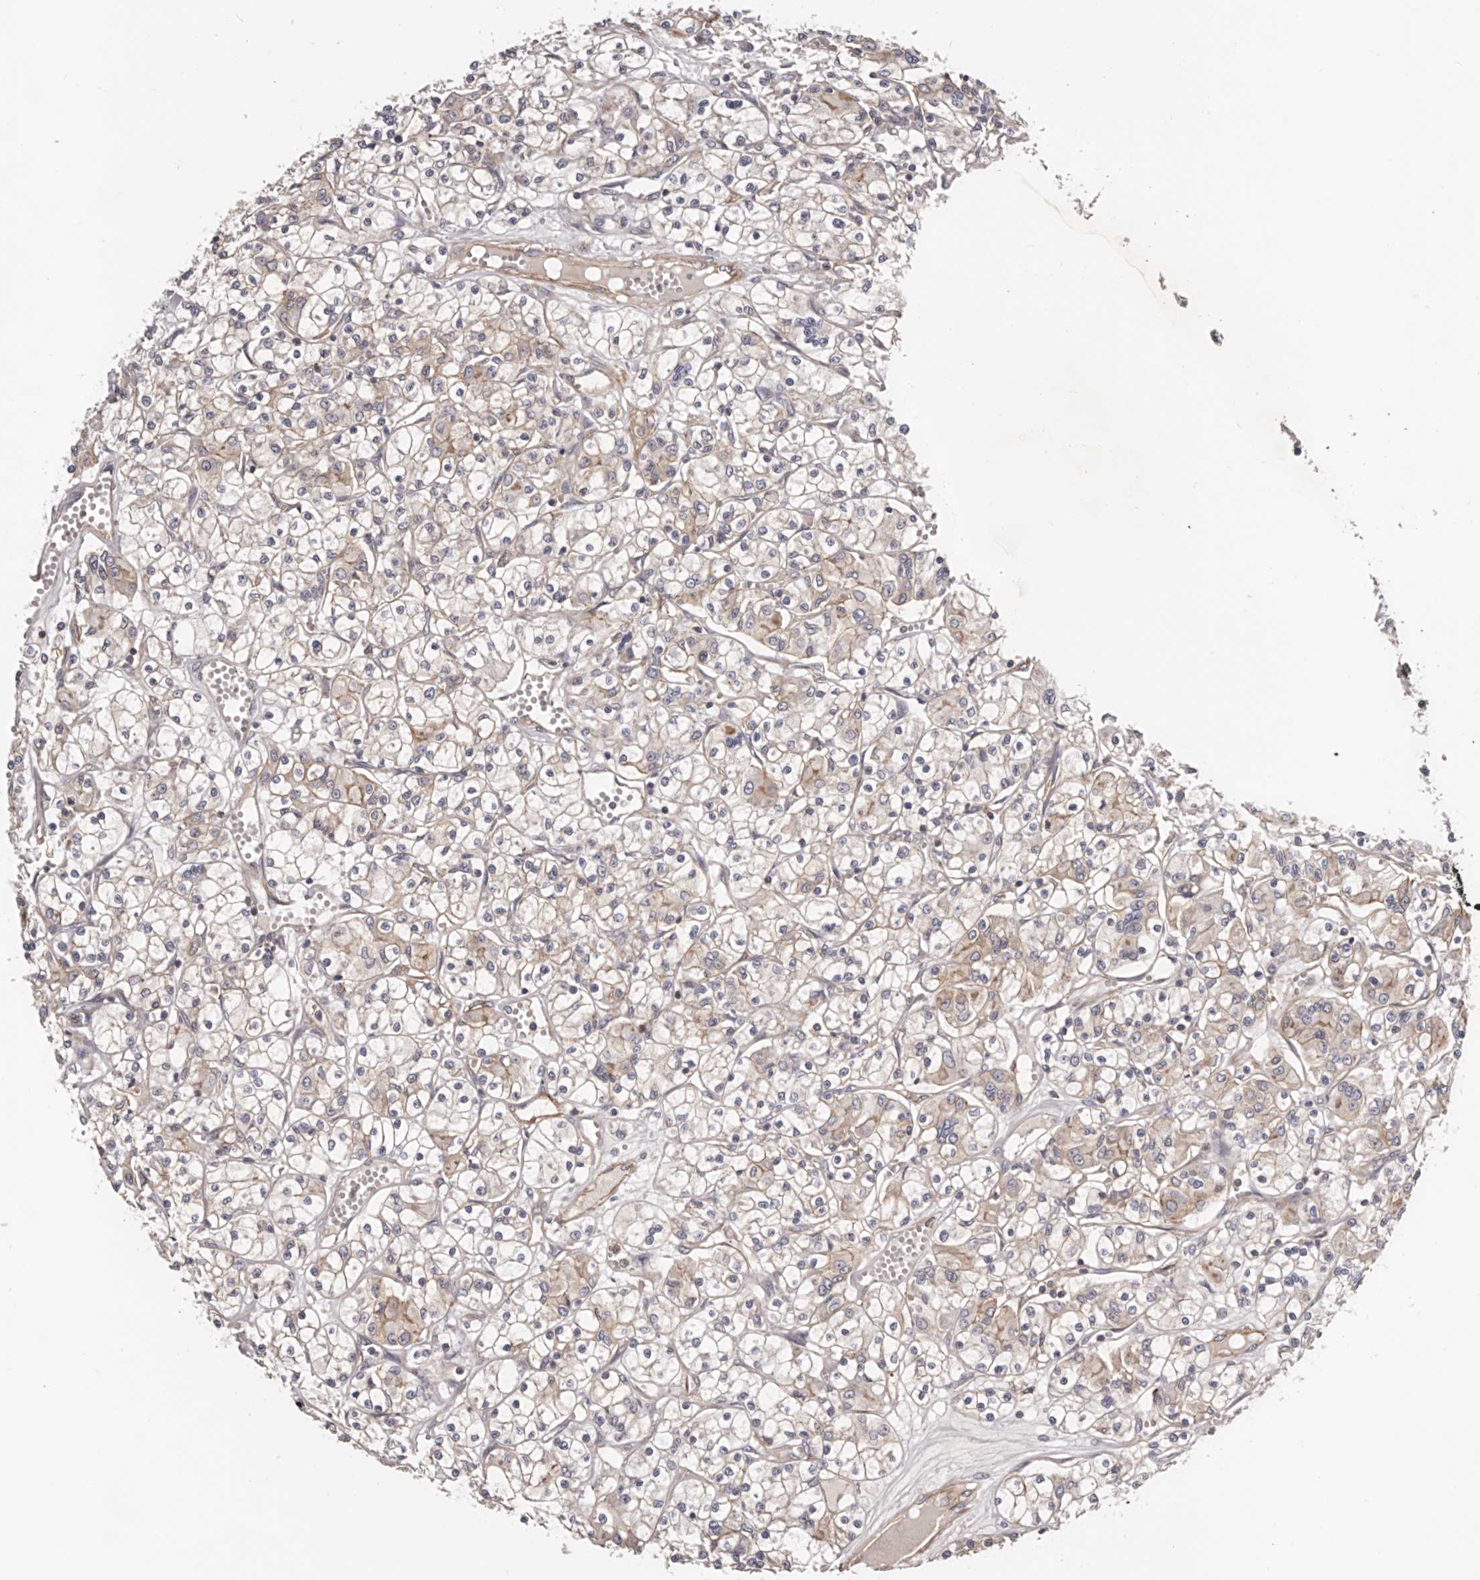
{"staining": {"intensity": "negative", "quantity": "none", "location": "none"}, "tissue": "renal cancer", "cell_type": "Tumor cells", "image_type": "cancer", "snomed": [{"axis": "morphology", "description": "Adenocarcinoma, NOS"}, {"axis": "topography", "description": "Kidney"}], "caption": "IHC image of neoplastic tissue: renal cancer stained with DAB (3,3'-diaminobenzidine) demonstrates no significant protein positivity in tumor cells.", "gene": "DMRT2", "patient": {"sex": "female", "age": 59}}